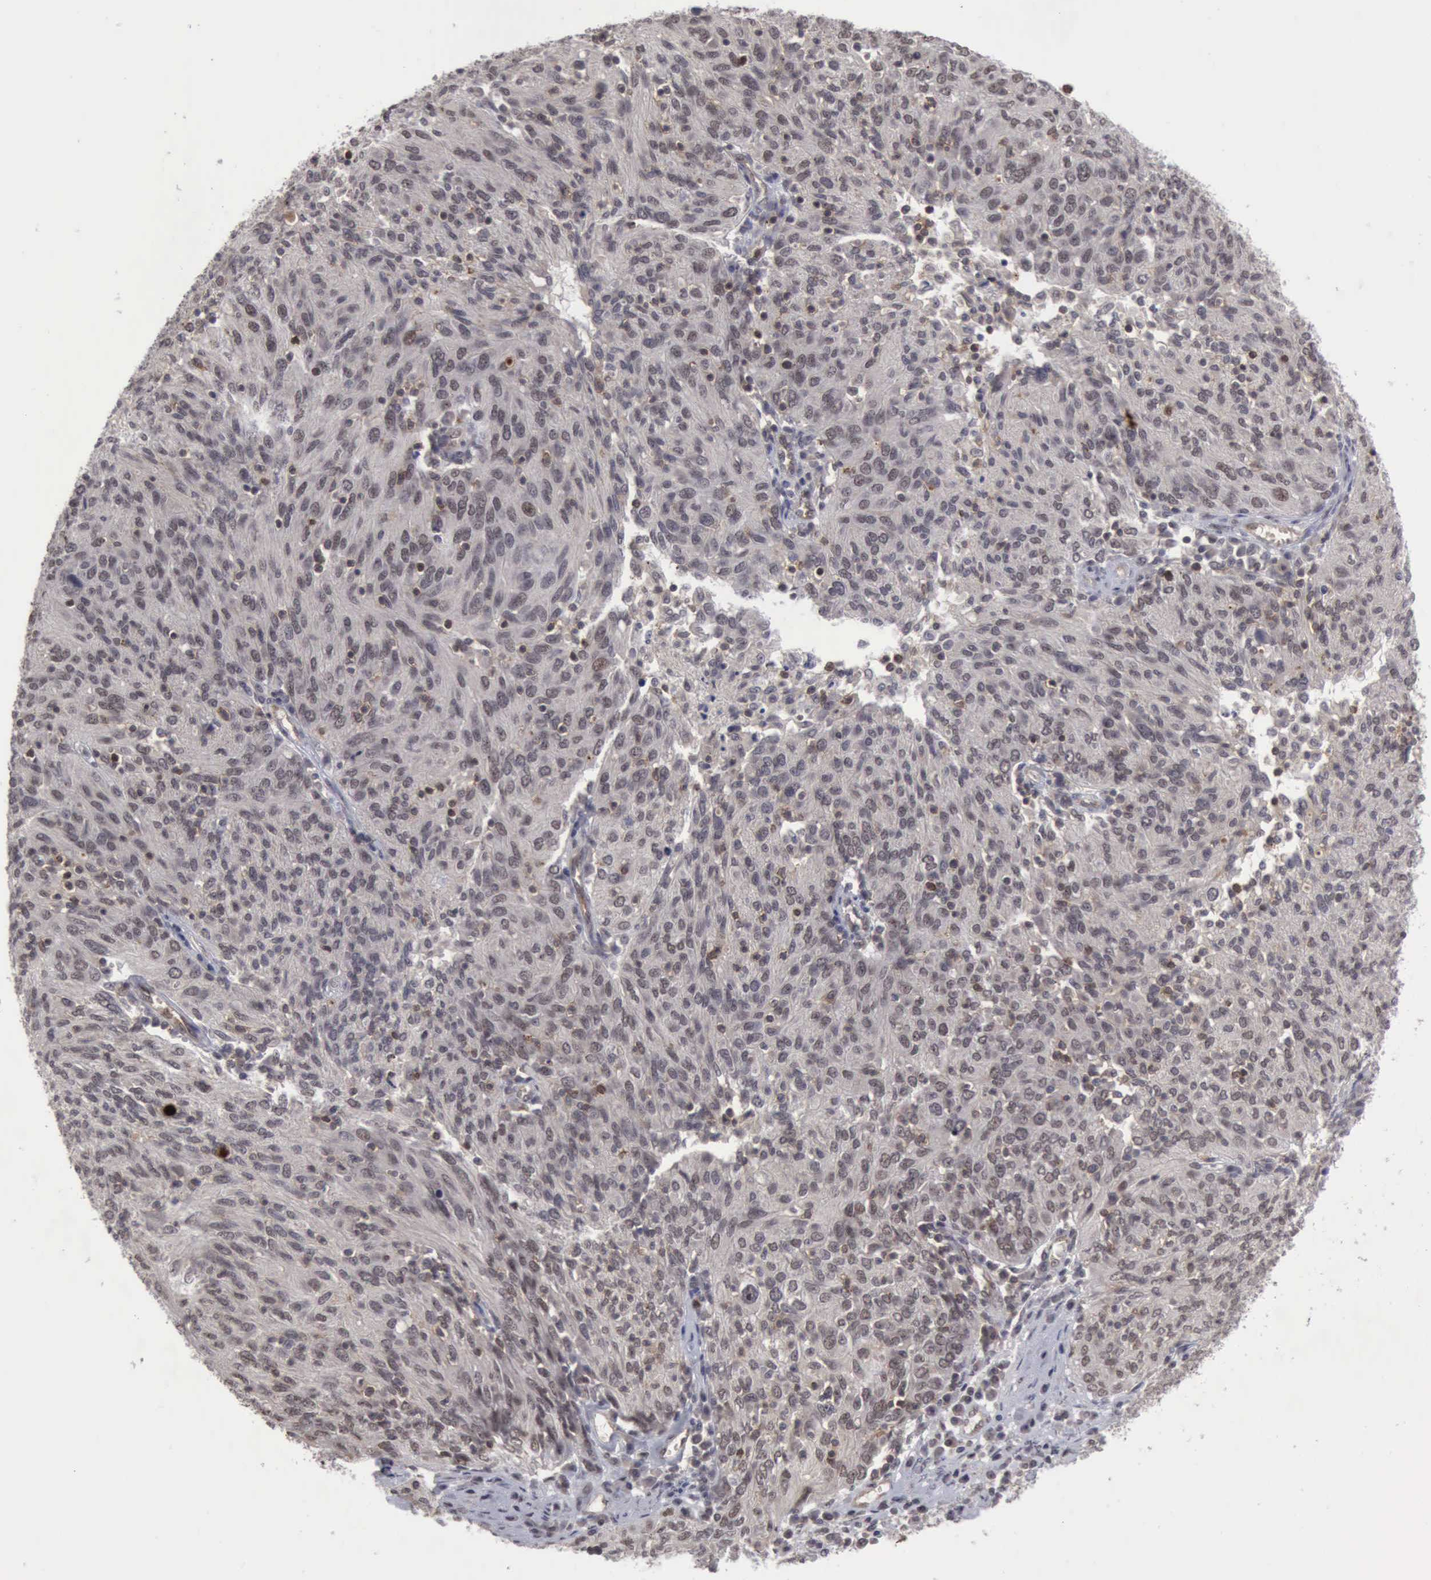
{"staining": {"intensity": "weak", "quantity": "<25%", "location": "nuclear"}, "tissue": "ovarian cancer", "cell_type": "Tumor cells", "image_type": "cancer", "snomed": [{"axis": "morphology", "description": "Carcinoma, endometroid"}, {"axis": "topography", "description": "Ovary"}], "caption": "Immunohistochemical staining of ovarian cancer (endometroid carcinoma) shows no significant staining in tumor cells.", "gene": "CDKN2A", "patient": {"sex": "female", "age": 50}}